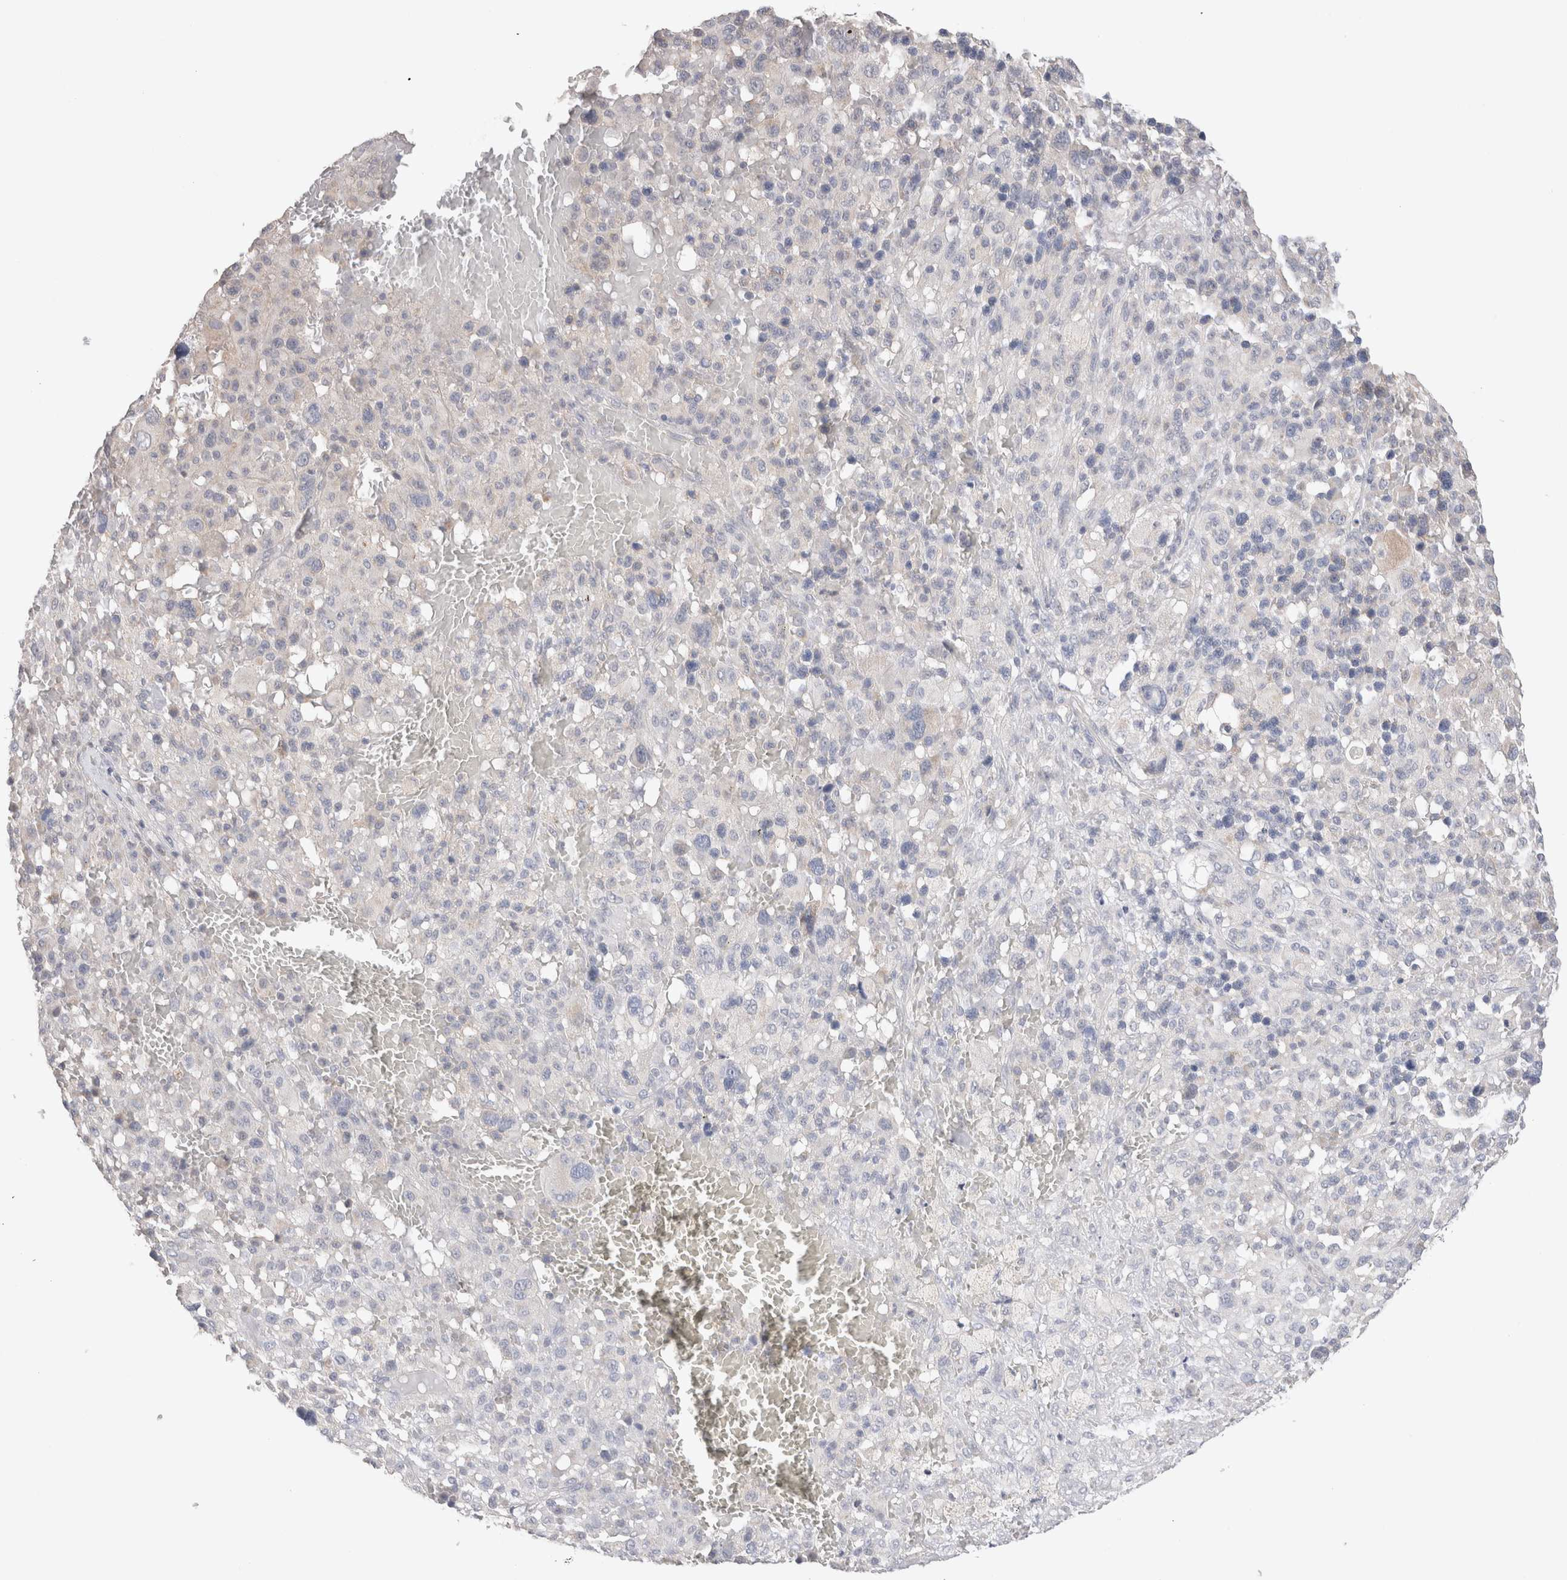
{"staining": {"intensity": "negative", "quantity": "none", "location": "none"}, "tissue": "melanoma", "cell_type": "Tumor cells", "image_type": "cancer", "snomed": [{"axis": "morphology", "description": "Malignant melanoma, Metastatic site"}, {"axis": "topography", "description": "Skin"}], "caption": "Immunohistochemical staining of malignant melanoma (metastatic site) demonstrates no significant staining in tumor cells. (DAB IHC visualized using brightfield microscopy, high magnification).", "gene": "DMD", "patient": {"sex": "female", "age": 74}}